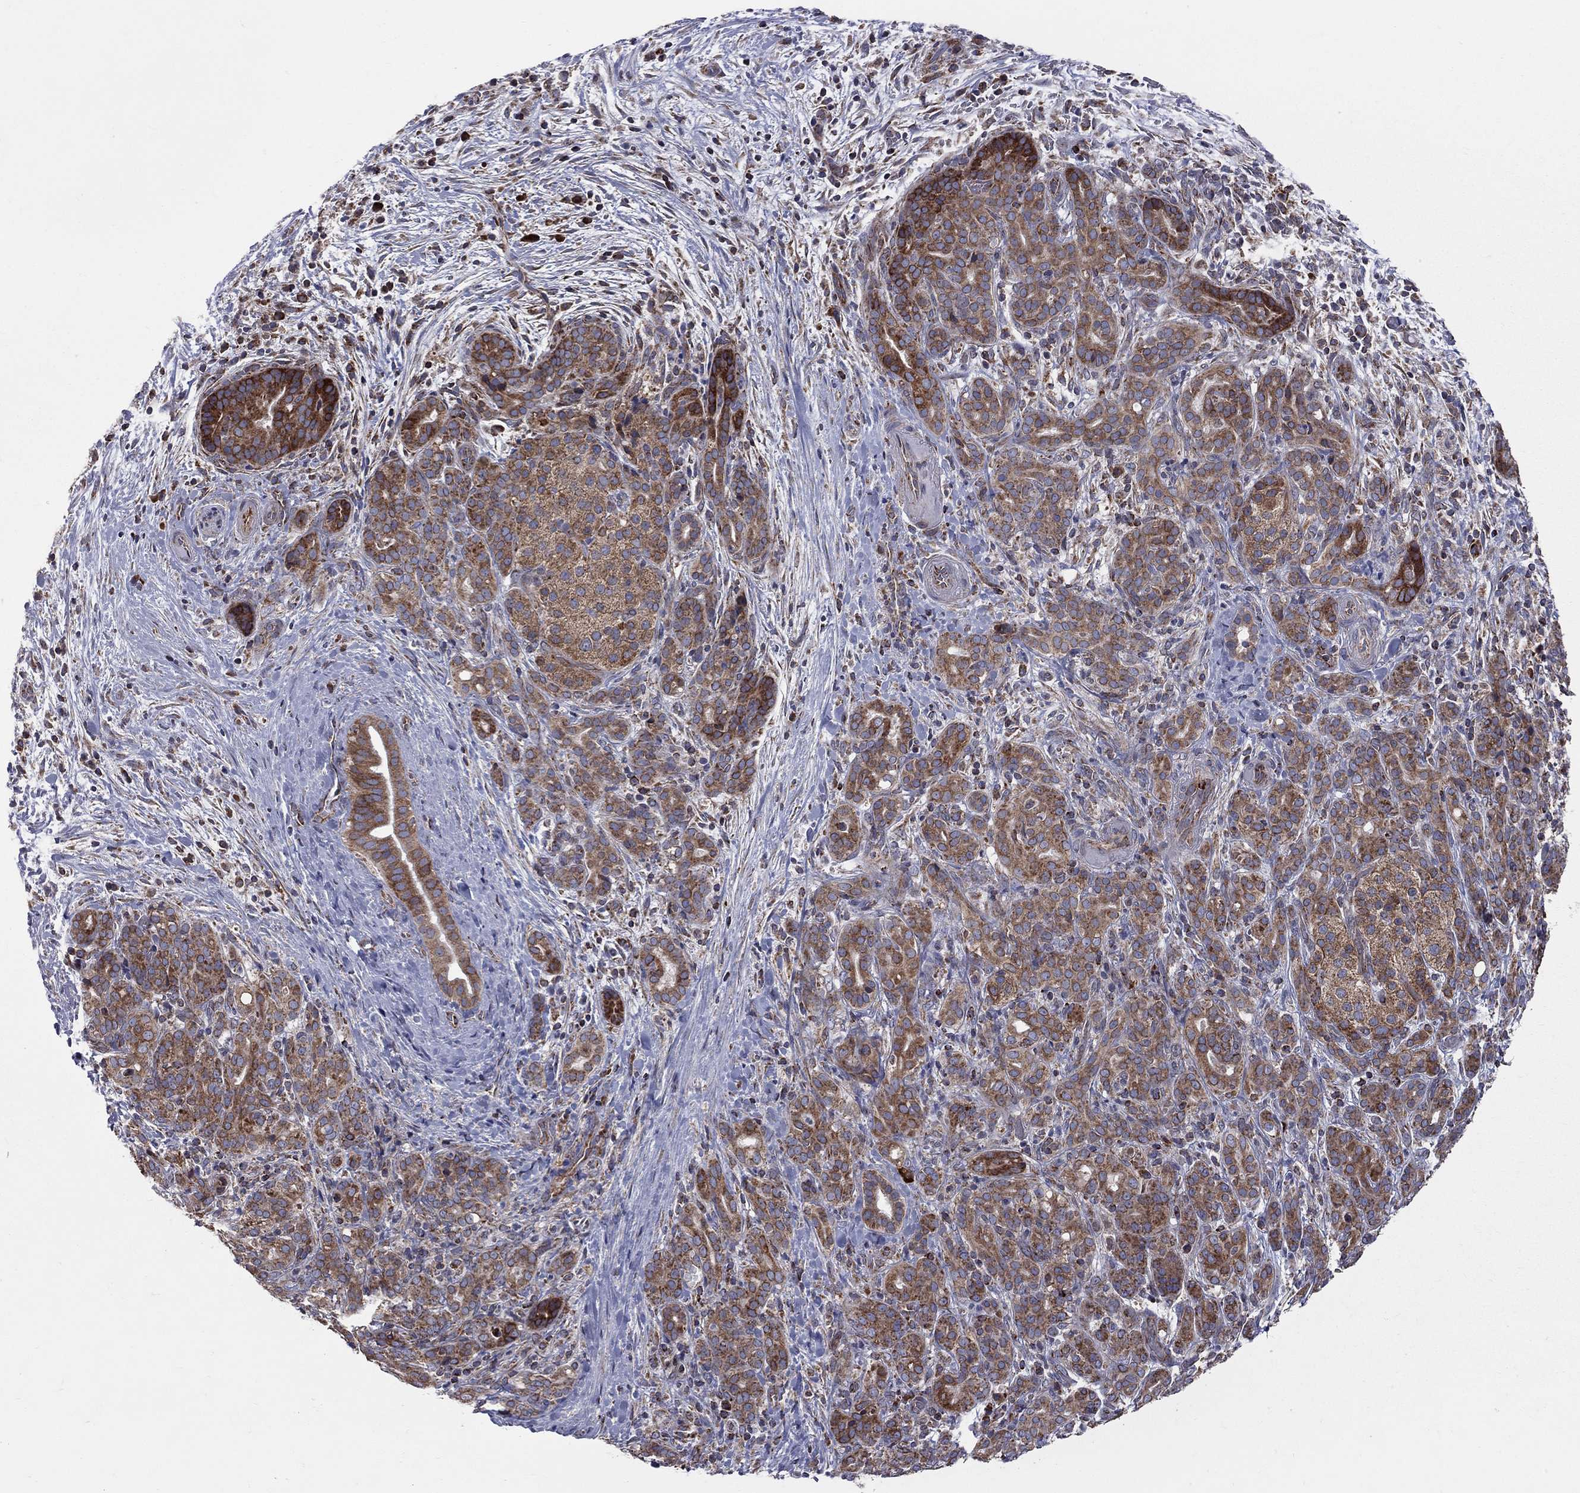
{"staining": {"intensity": "moderate", "quantity": ">75%", "location": "cytoplasmic/membranous"}, "tissue": "pancreatic cancer", "cell_type": "Tumor cells", "image_type": "cancer", "snomed": [{"axis": "morphology", "description": "Adenocarcinoma, NOS"}, {"axis": "topography", "description": "Pancreas"}], "caption": "Immunohistochemistry (IHC) staining of pancreatic cancer (adenocarcinoma), which demonstrates medium levels of moderate cytoplasmic/membranous staining in approximately >75% of tumor cells indicating moderate cytoplasmic/membranous protein positivity. The staining was performed using DAB (3,3'-diaminobenzidine) (brown) for protein detection and nuclei were counterstained in hematoxylin (blue).", "gene": "CLPTM1", "patient": {"sex": "male", "age": 44}}